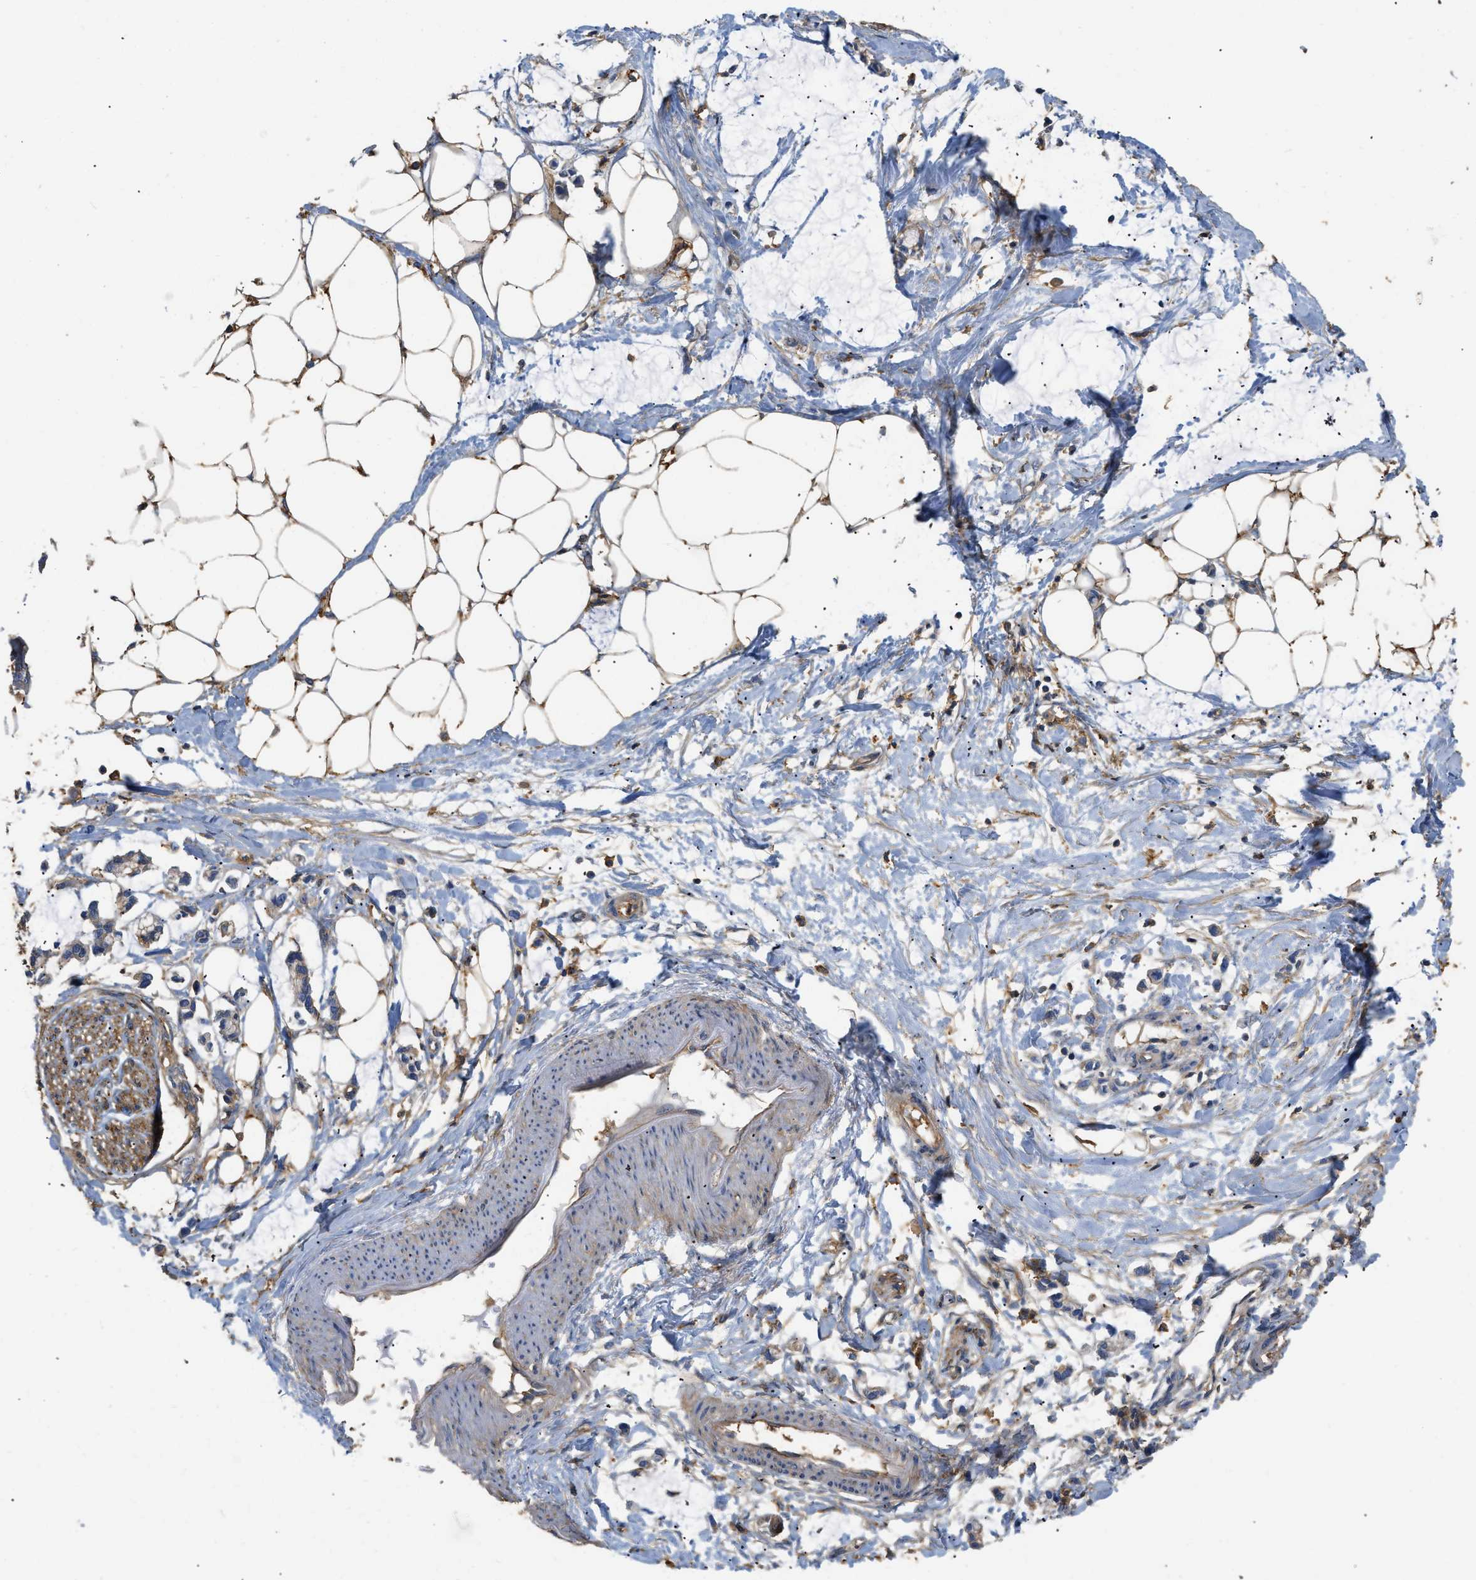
{"staining": {"intensity": "moderate", "quantity": ">75%", "location": "cytoplasmic/membranous"}, "tissue": "adipose tissue", "cell_type": "Adipocytes", "image_type": "normal", "snomed": [{"axis": "morphology", "description": "Normal tissue, NOS"}, {"axis": "morphology", "description": "Adenocarcinoma, NOS"}, {"axis": "topography", "description": "Colon"}, {"axis": "topography", "description": "Peripheral nerve tissue"}], "caption": "Adipose tissue stained with immunohistochemistry reveals moderate cytoplasmic/membranous expression in about >75% of adipocytes. (IHC, brightfield microscopy, high magnification).", "gene": "GNB4", "patient": {"sex": "male", "age": 14}}